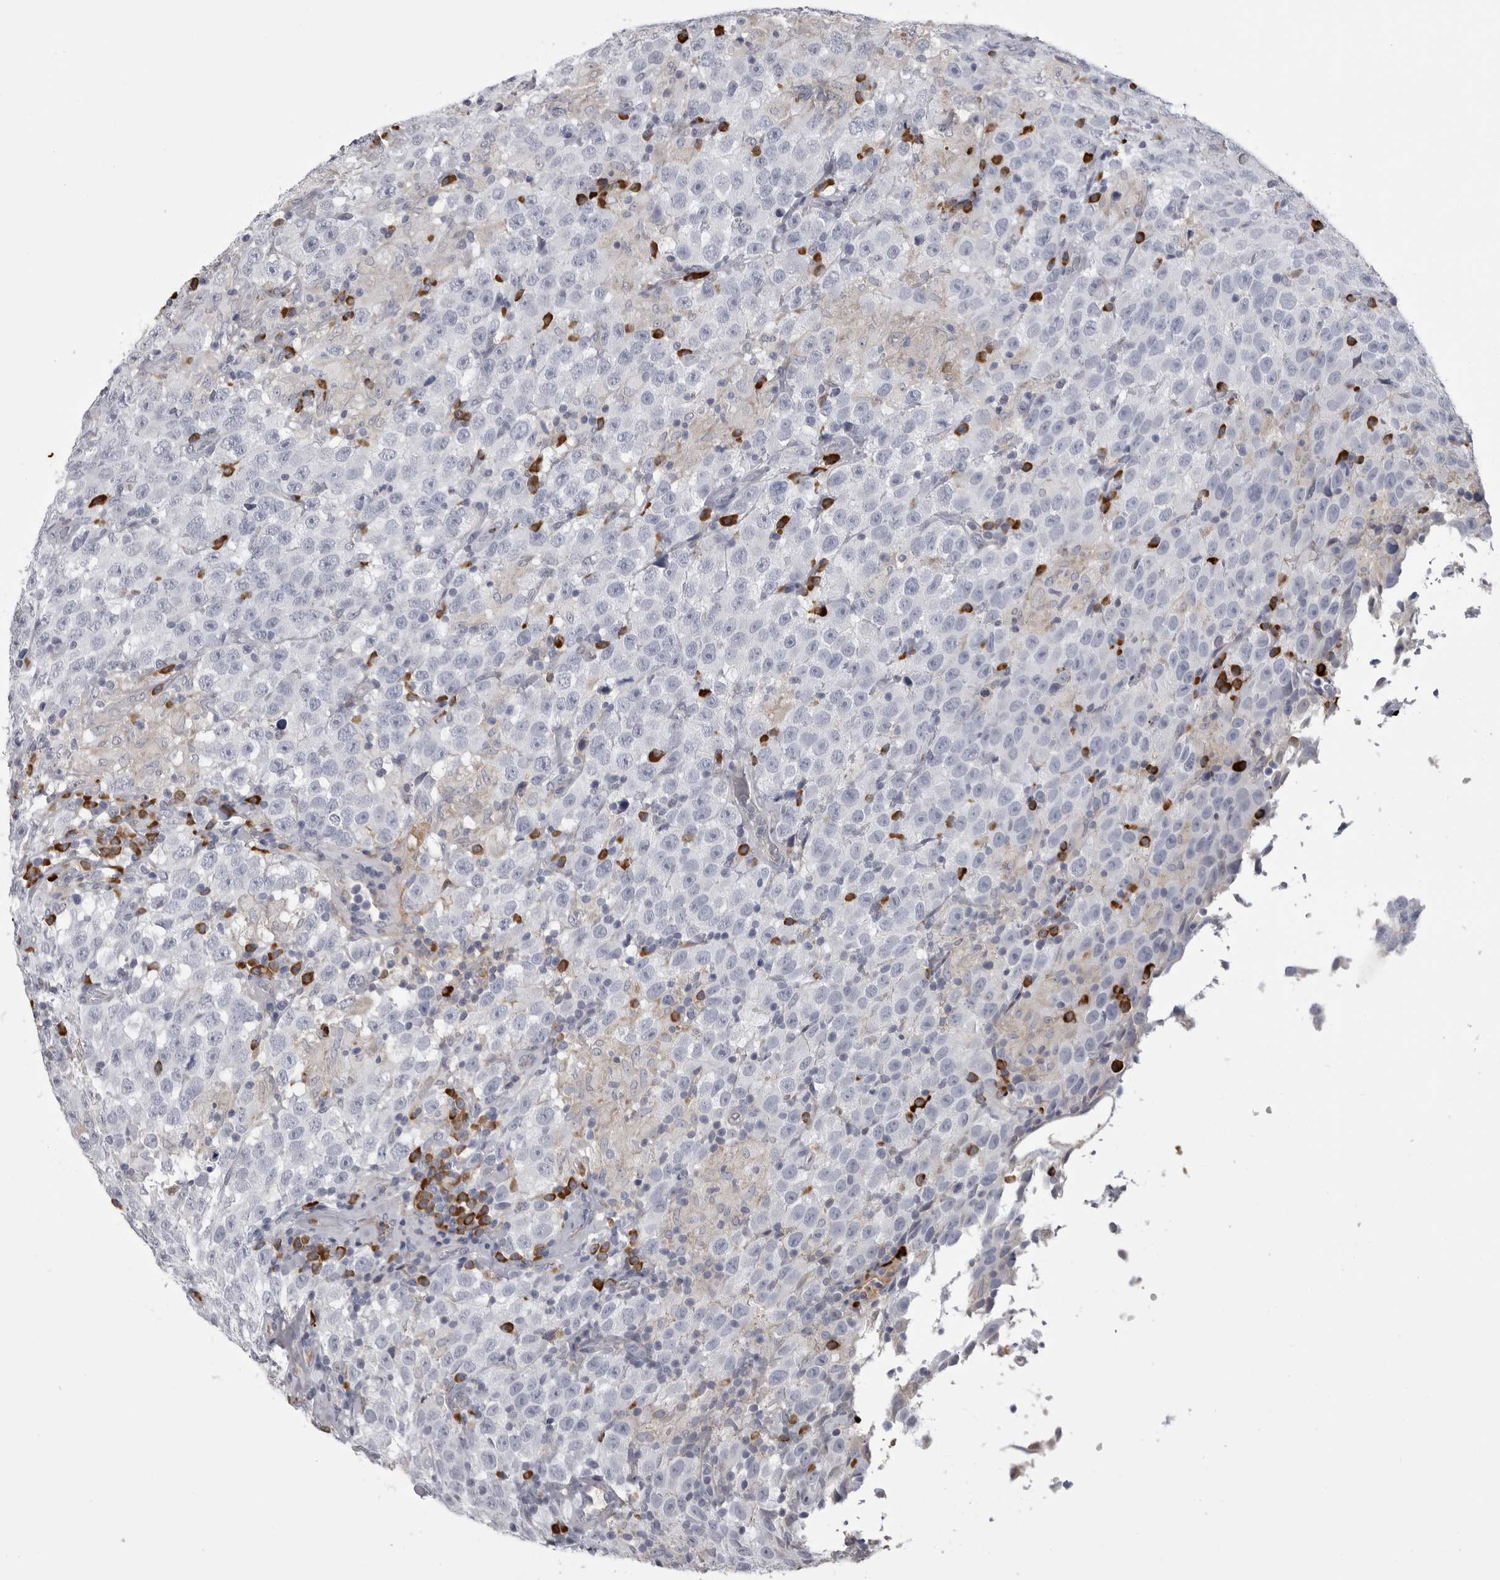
{"staining": {"intensity": "negative", "quantity": "none", "location": "none"}, "tissue": "testis cancer", "cell_type": "Tumor cells", "image_type": "cancer", "snomed": [{"axis": "morphology", "description": "Seminoma, NOS"}, {"axis": "topography", "description": "Testis"}], "caption": "High power microscopy histopathology image of an IHC photomicrograph of testis cancer, revealing no significant staining in tumor cells. Nuclei are stained in blue.", "gene": "FKBP2", "patient": {"sex": "male", "age": 41}}